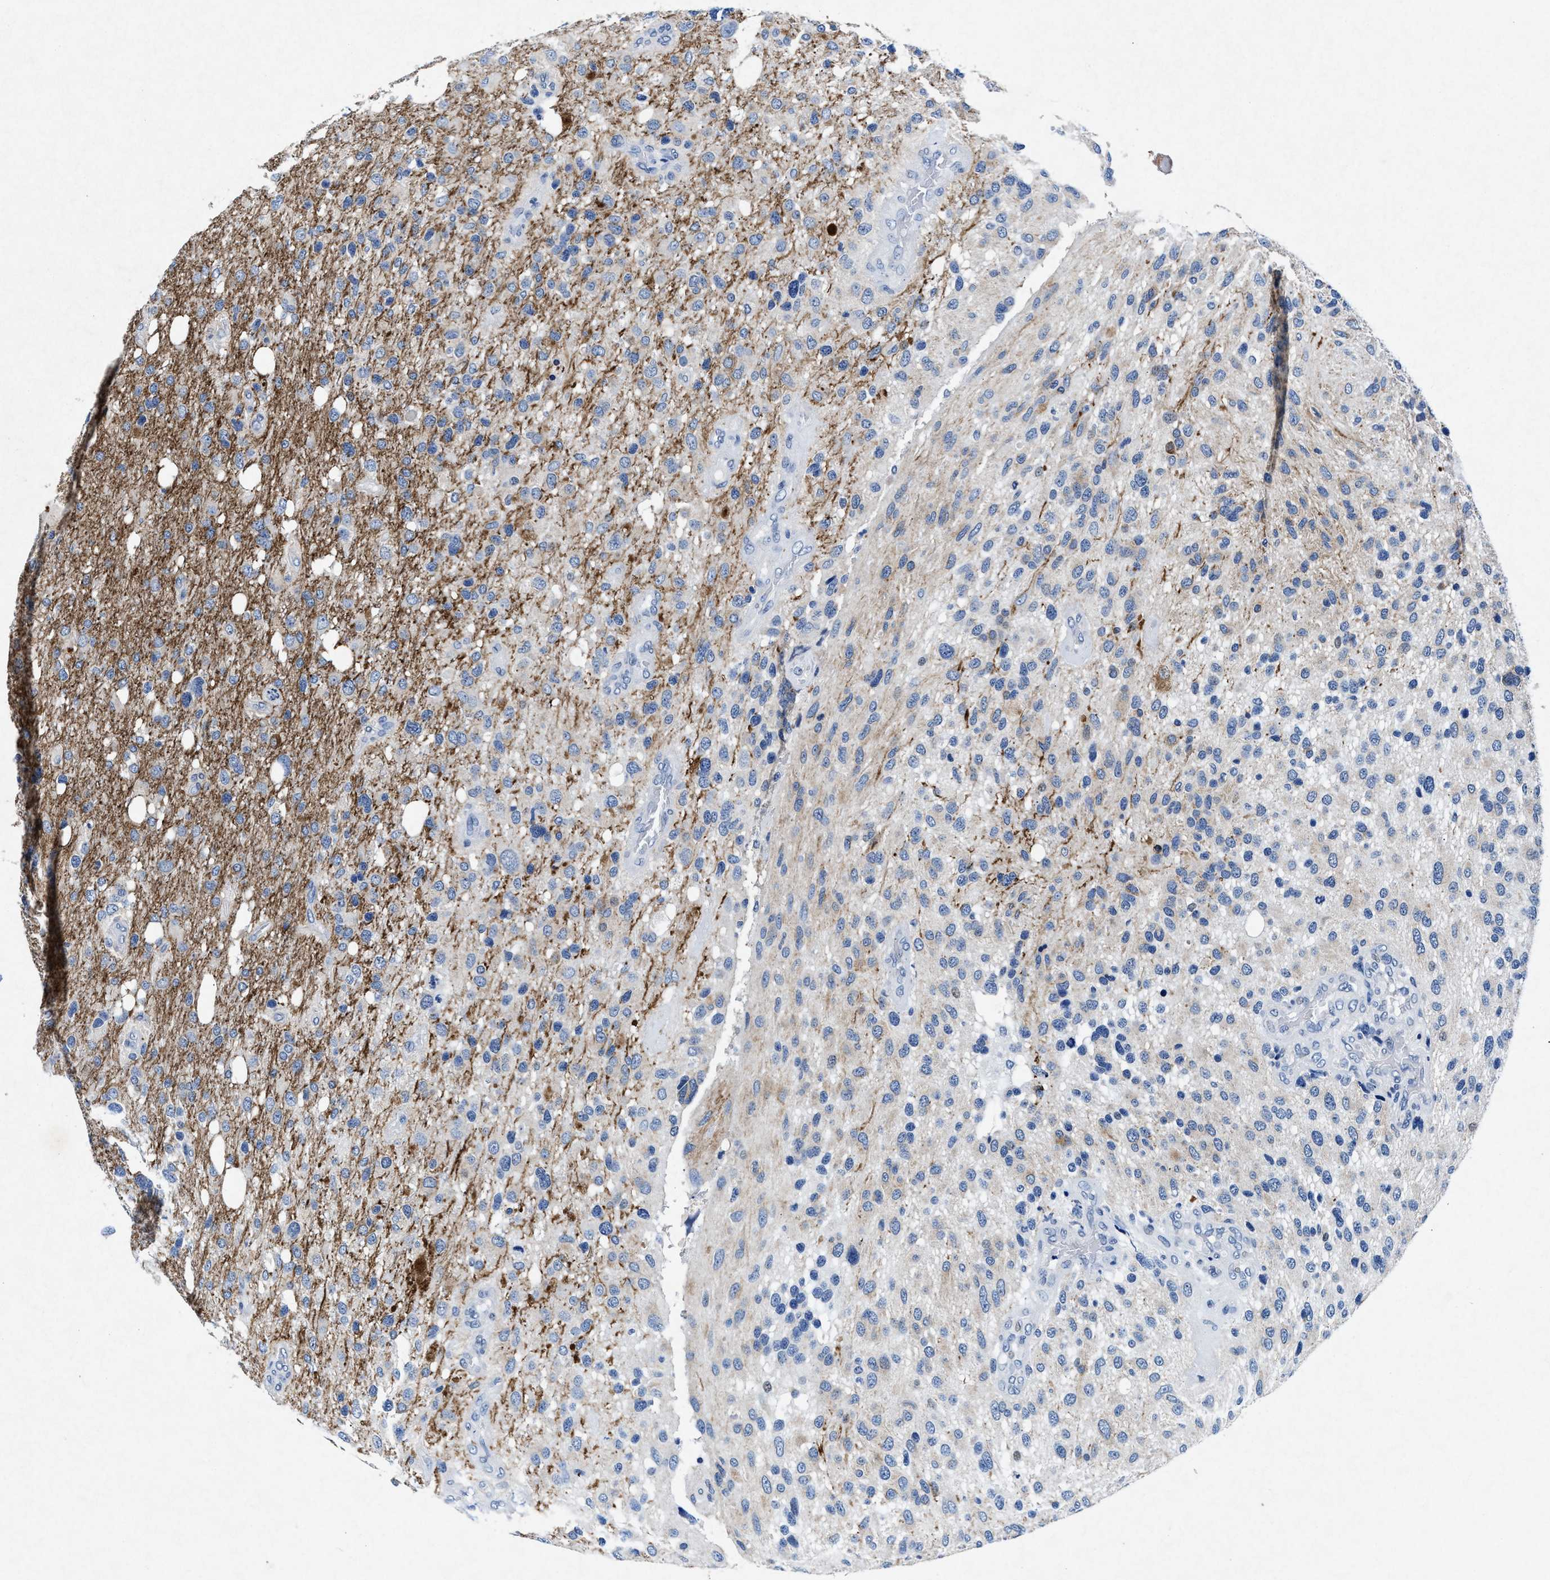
{"staining": {"intensity": "negative", "quantity": "none", "location": "none"}, "tissue": "glioma", "cell_type": "Tumor cells", "image_type": "cancer", "snomed": [{"axis": "morphology", "description": "Glioma, malignant, High grade"}, {"axis": "topography", "description": "Brain"}], "caption": "Tumor cells are negative for brown protein staining in glioma. Brightfield microscopy of IHC stained with DAB (3,3'-diaminobenzidine) (brown) and hematoxylin (blue), captured at high magnification.", "gene": "MAP6", "patient": {"sex": "female", "age": 58}}